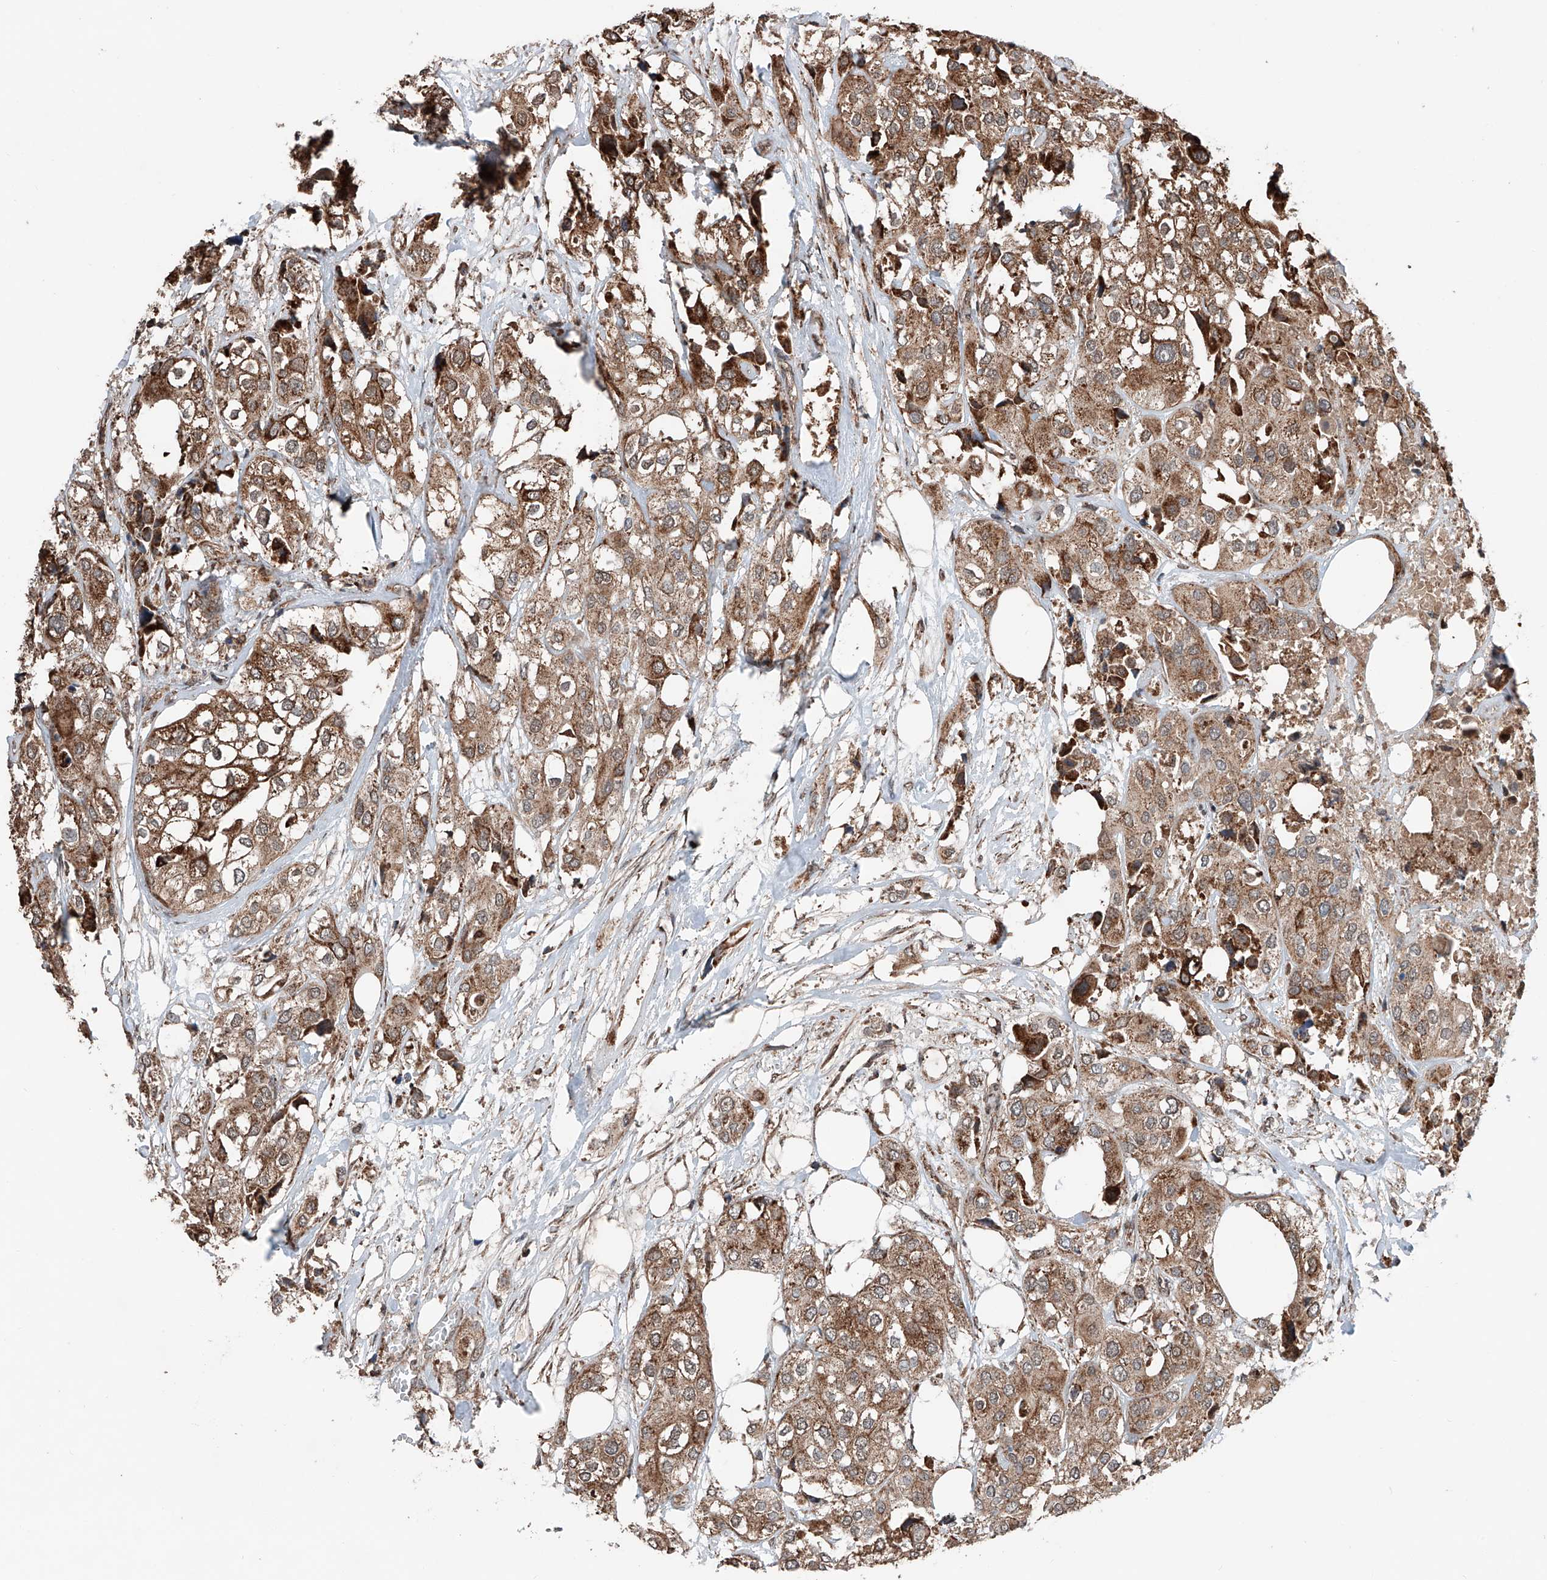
{"staining": {"intensity": "moderate", "quantity": ">75%", "location": "cytoplasmic/membranous"}, "tissue": "urothelial cancer", "cell_type": "Tumor cells", "image_type": "cancer", "snomed": [{"axis": "morphology", "description": "Urothelial carcinoma, High grade"}, {"axis": "topography", "description": "Urinary bladder"}], "caption": "Immunohistochemistry (IHC) of human urothelial cancer reveals medium levels of moderate cytoplasmic/membranous staining in approximately >75% of tumor cells.", "gene": "ZNF445", "patient": {"sex": "male", "age": 64}}